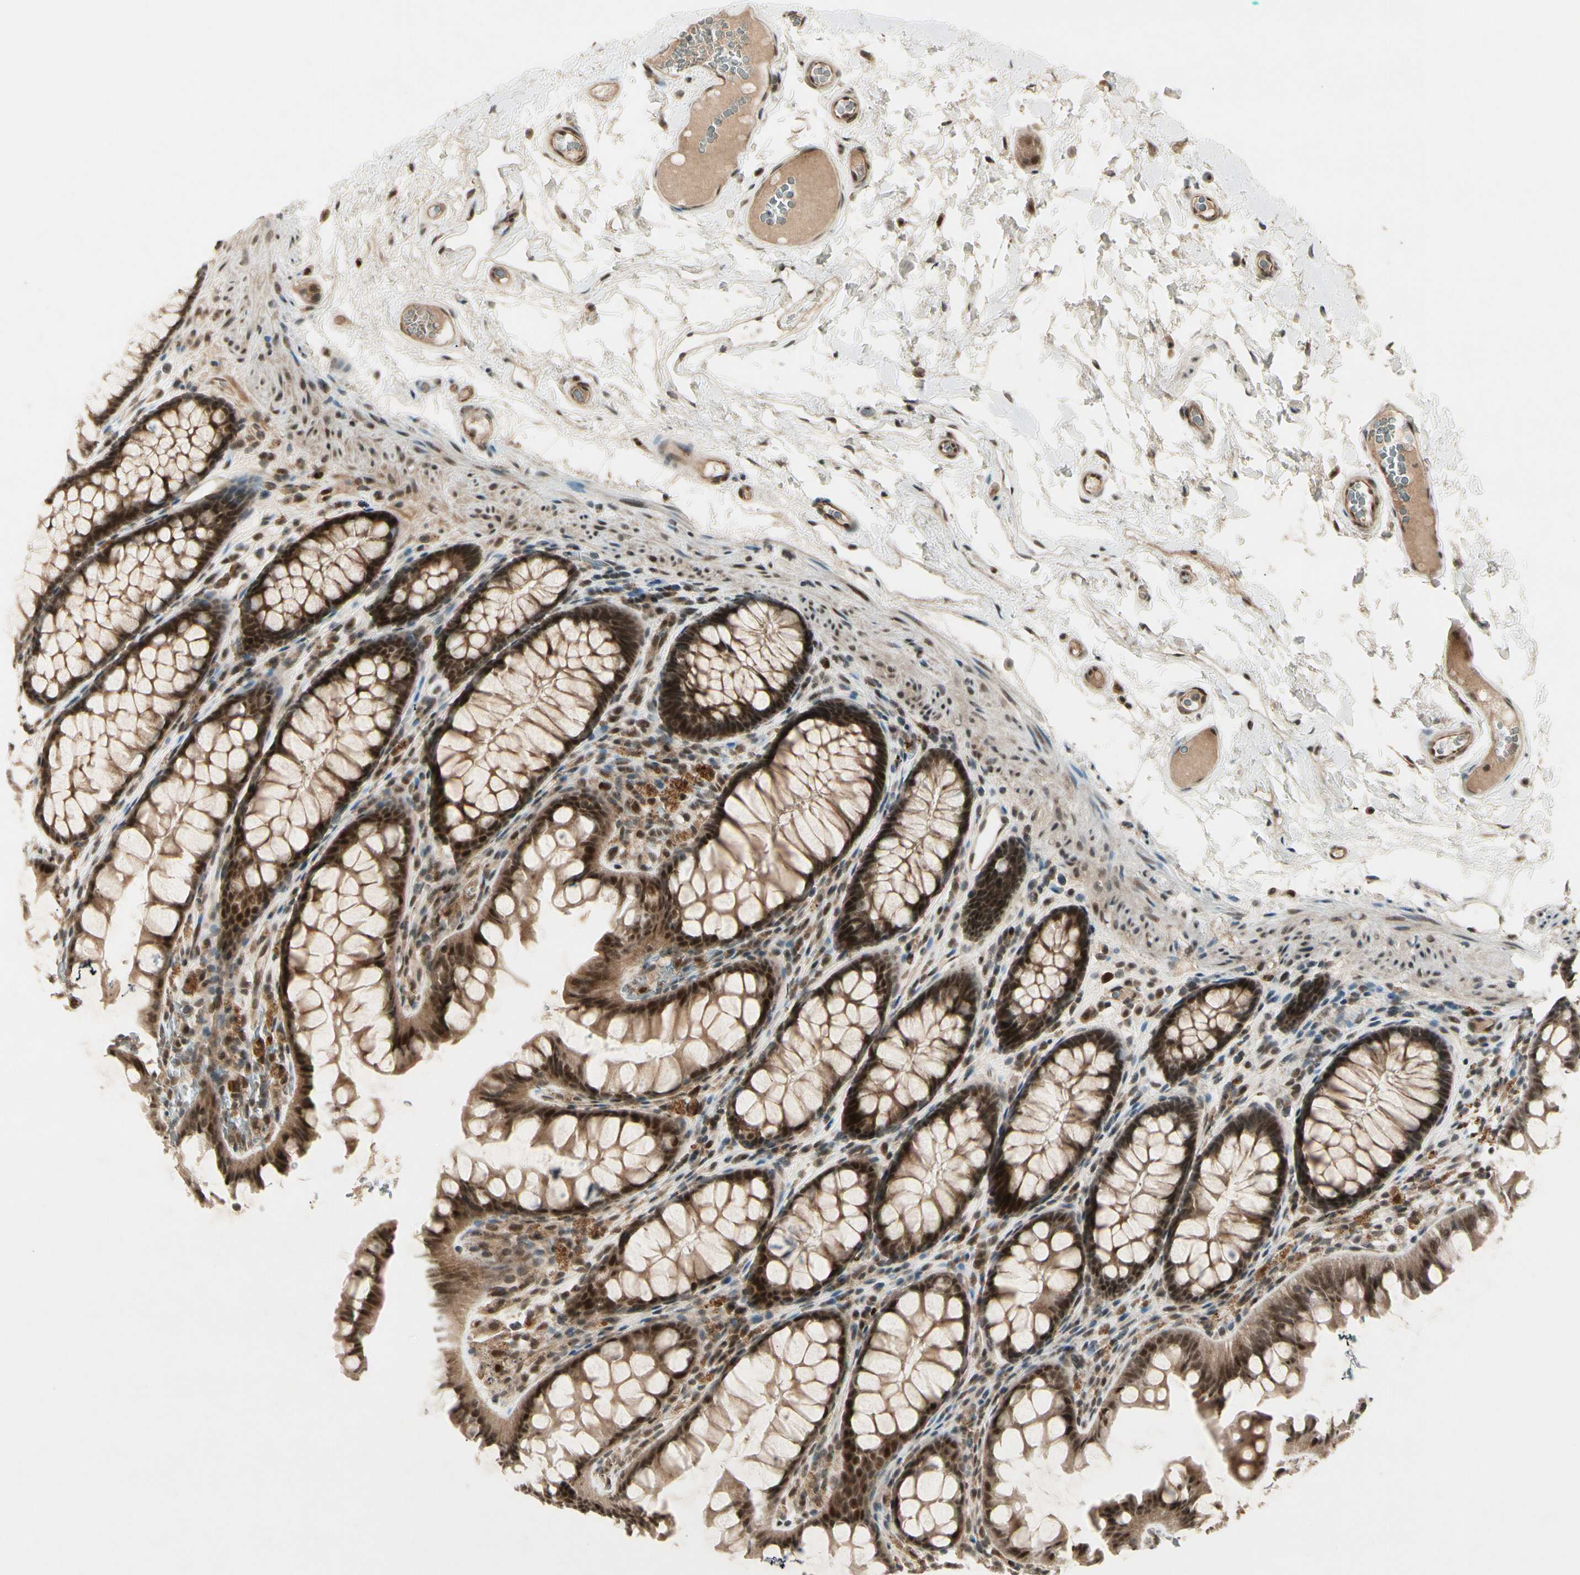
{"staining": {"intensity": "moderate", "quantity": ">75%", "location": "cytoplasmic/membranous,nuclear"}, "tissue": "colon", "cell_type": "Endothelial cells", "image_type": "normal", "snomed": [{"axis": "morphology", "description": "Normal tissue, NOS"}, {"axis": "topography", "description": "Colon"}], "caption": "Approximately >75% of endothelial cells in normal human colon show moderate cytoplasmic/membranous,nuclear protein expression as visualized by brown immunohistochemical staining.", "gene": "CDK11A", "patient": {"sex": "female", "age": 55}}